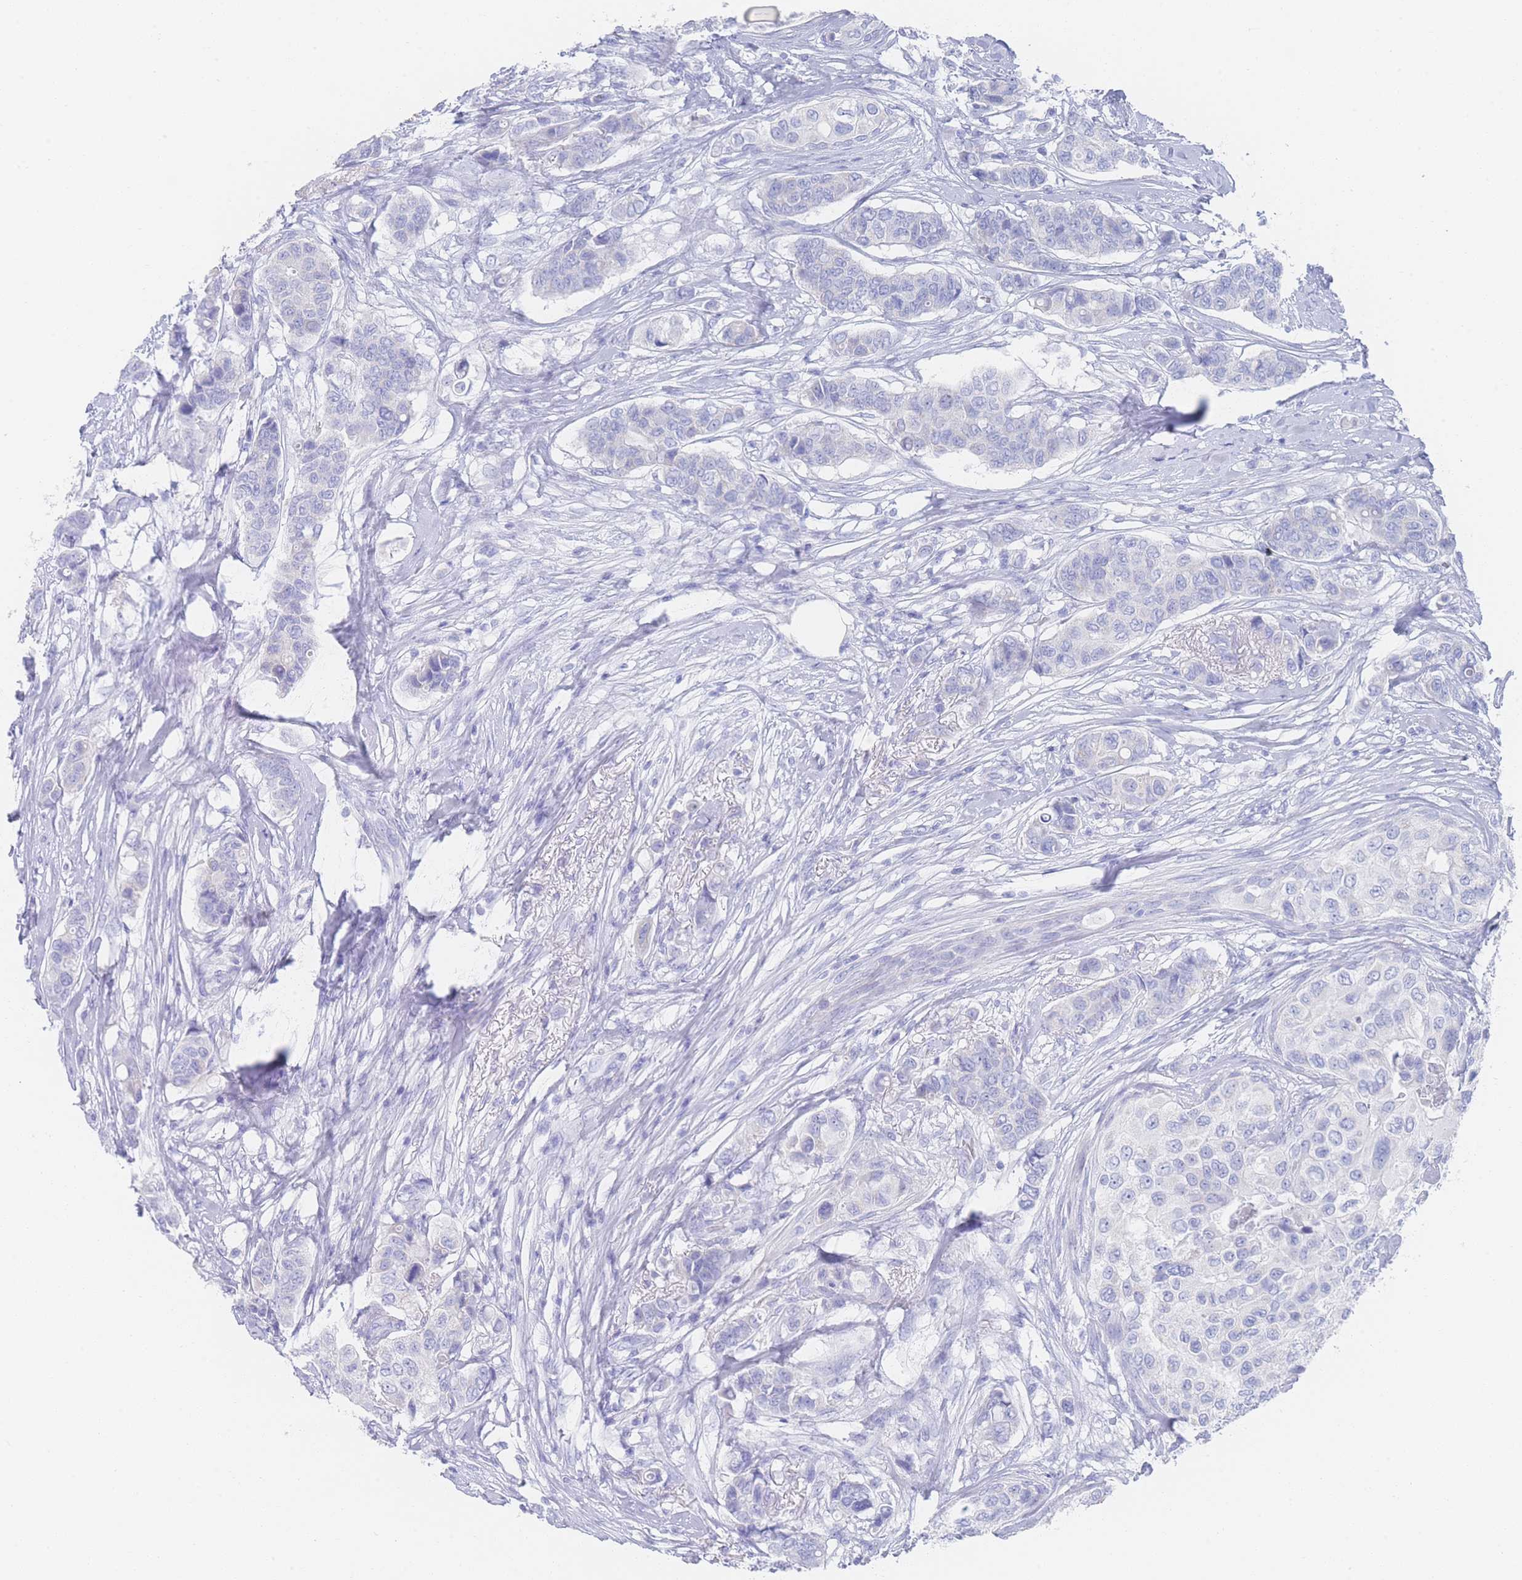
{"staining": {"intensity": "negative", "quantity": "none", "location": "none"}, "tissue": "breast cancer", "cell_type": "Tumor cells", "image_type": "cancer", "snomed": [{"axis": "morphology", "description": "Lobular carcinoma"}, {"axis": "topography", "description": "Breast"}], "caption": "The photomicrograph exhibits no significant staining in tumor cells of breast cancer.", "gene": "LRRC37A", "patient": {"sex": "female", "age": 51}}